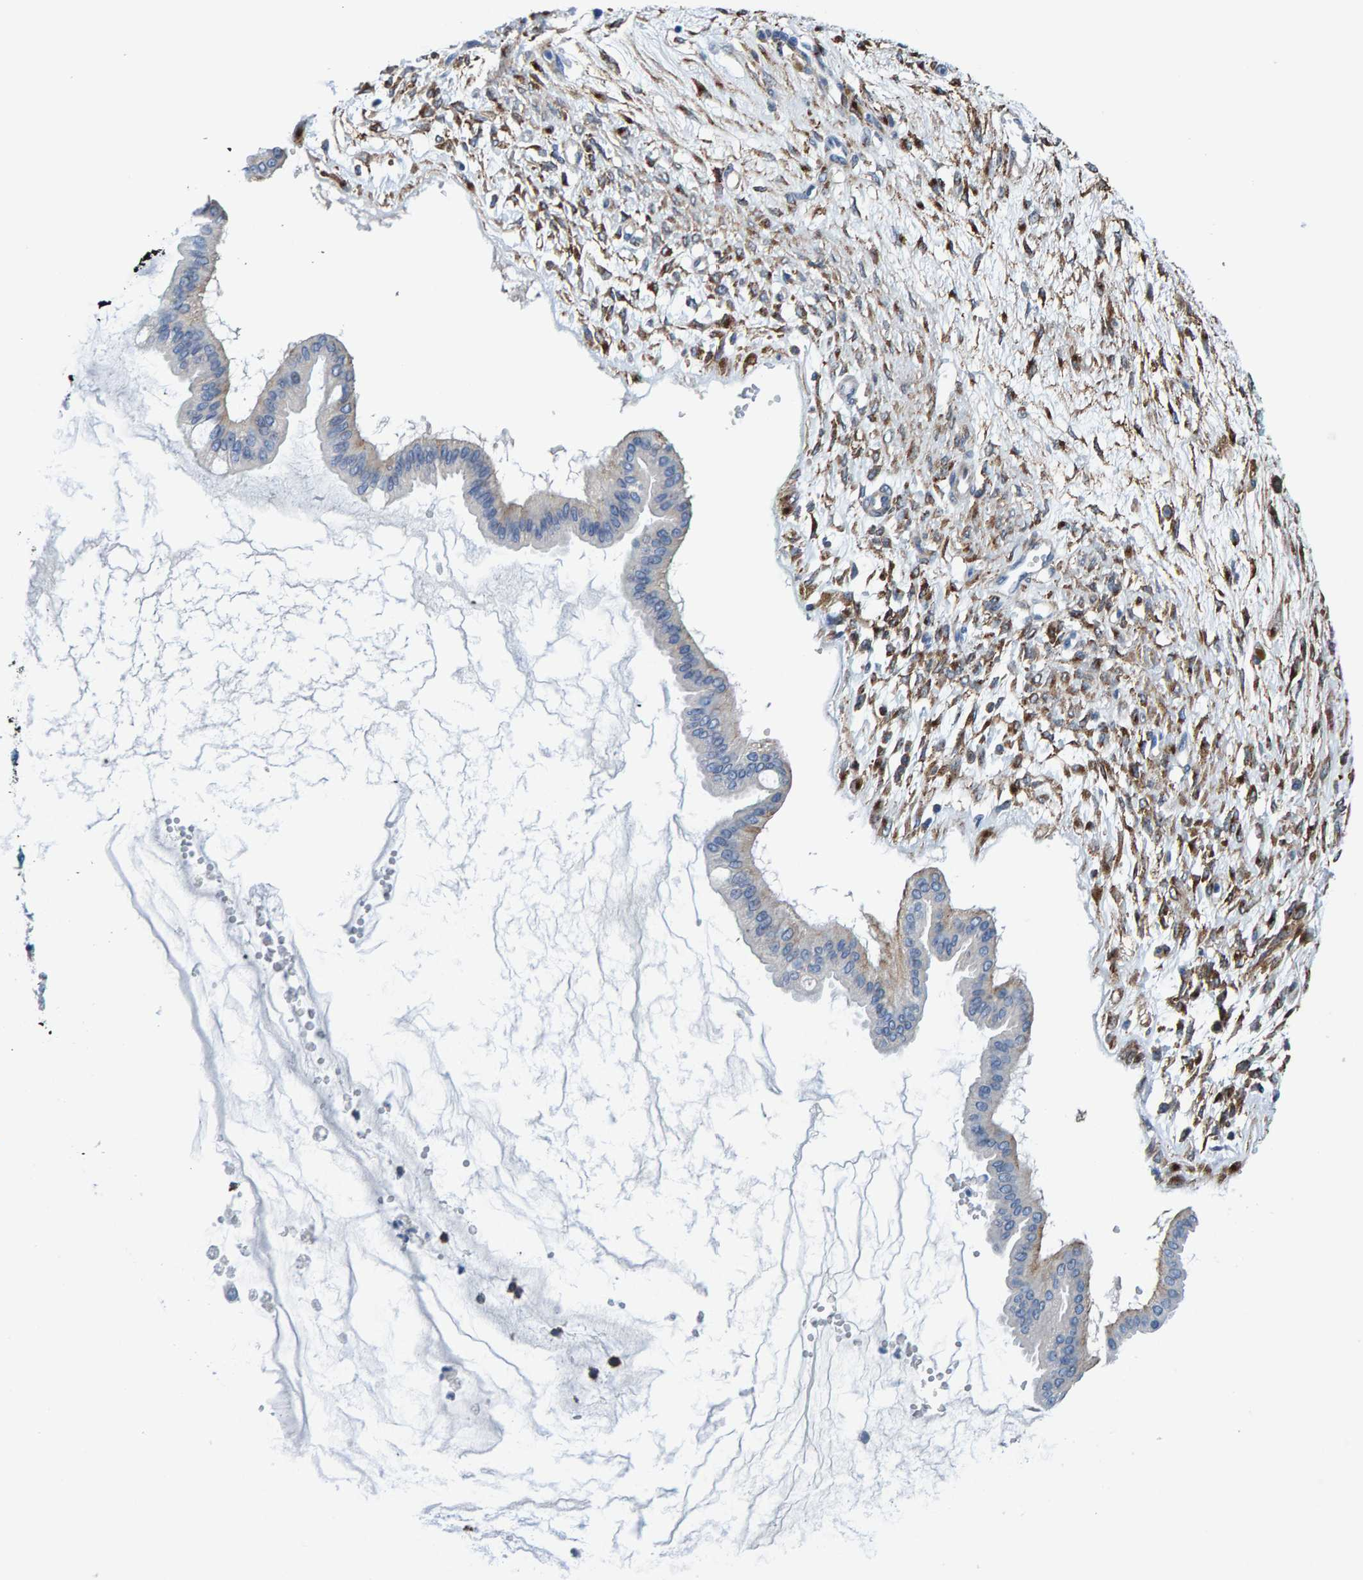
{"staining": {"intensity": "weak", "quantity": "<25%", "location": "cytoplasmic/membranous"}, "tissue": "ovarian cancer", "cell_type": "Tumor cells", "image_type": "cancer", "snomed": [{"axis": "morphology", "description": "Cystadenocarcinoma, mucinous, NOS"}, {"axis": "topography", "description": "Ovary"}], "caption": "Immunohistochemistry (IHC) of ovarian cancer (mucinous cystadenocarcinoma) displays no staining in tumor cells.", "gene": "LRP1", "patient": {"sex": "female", "age": 73}}